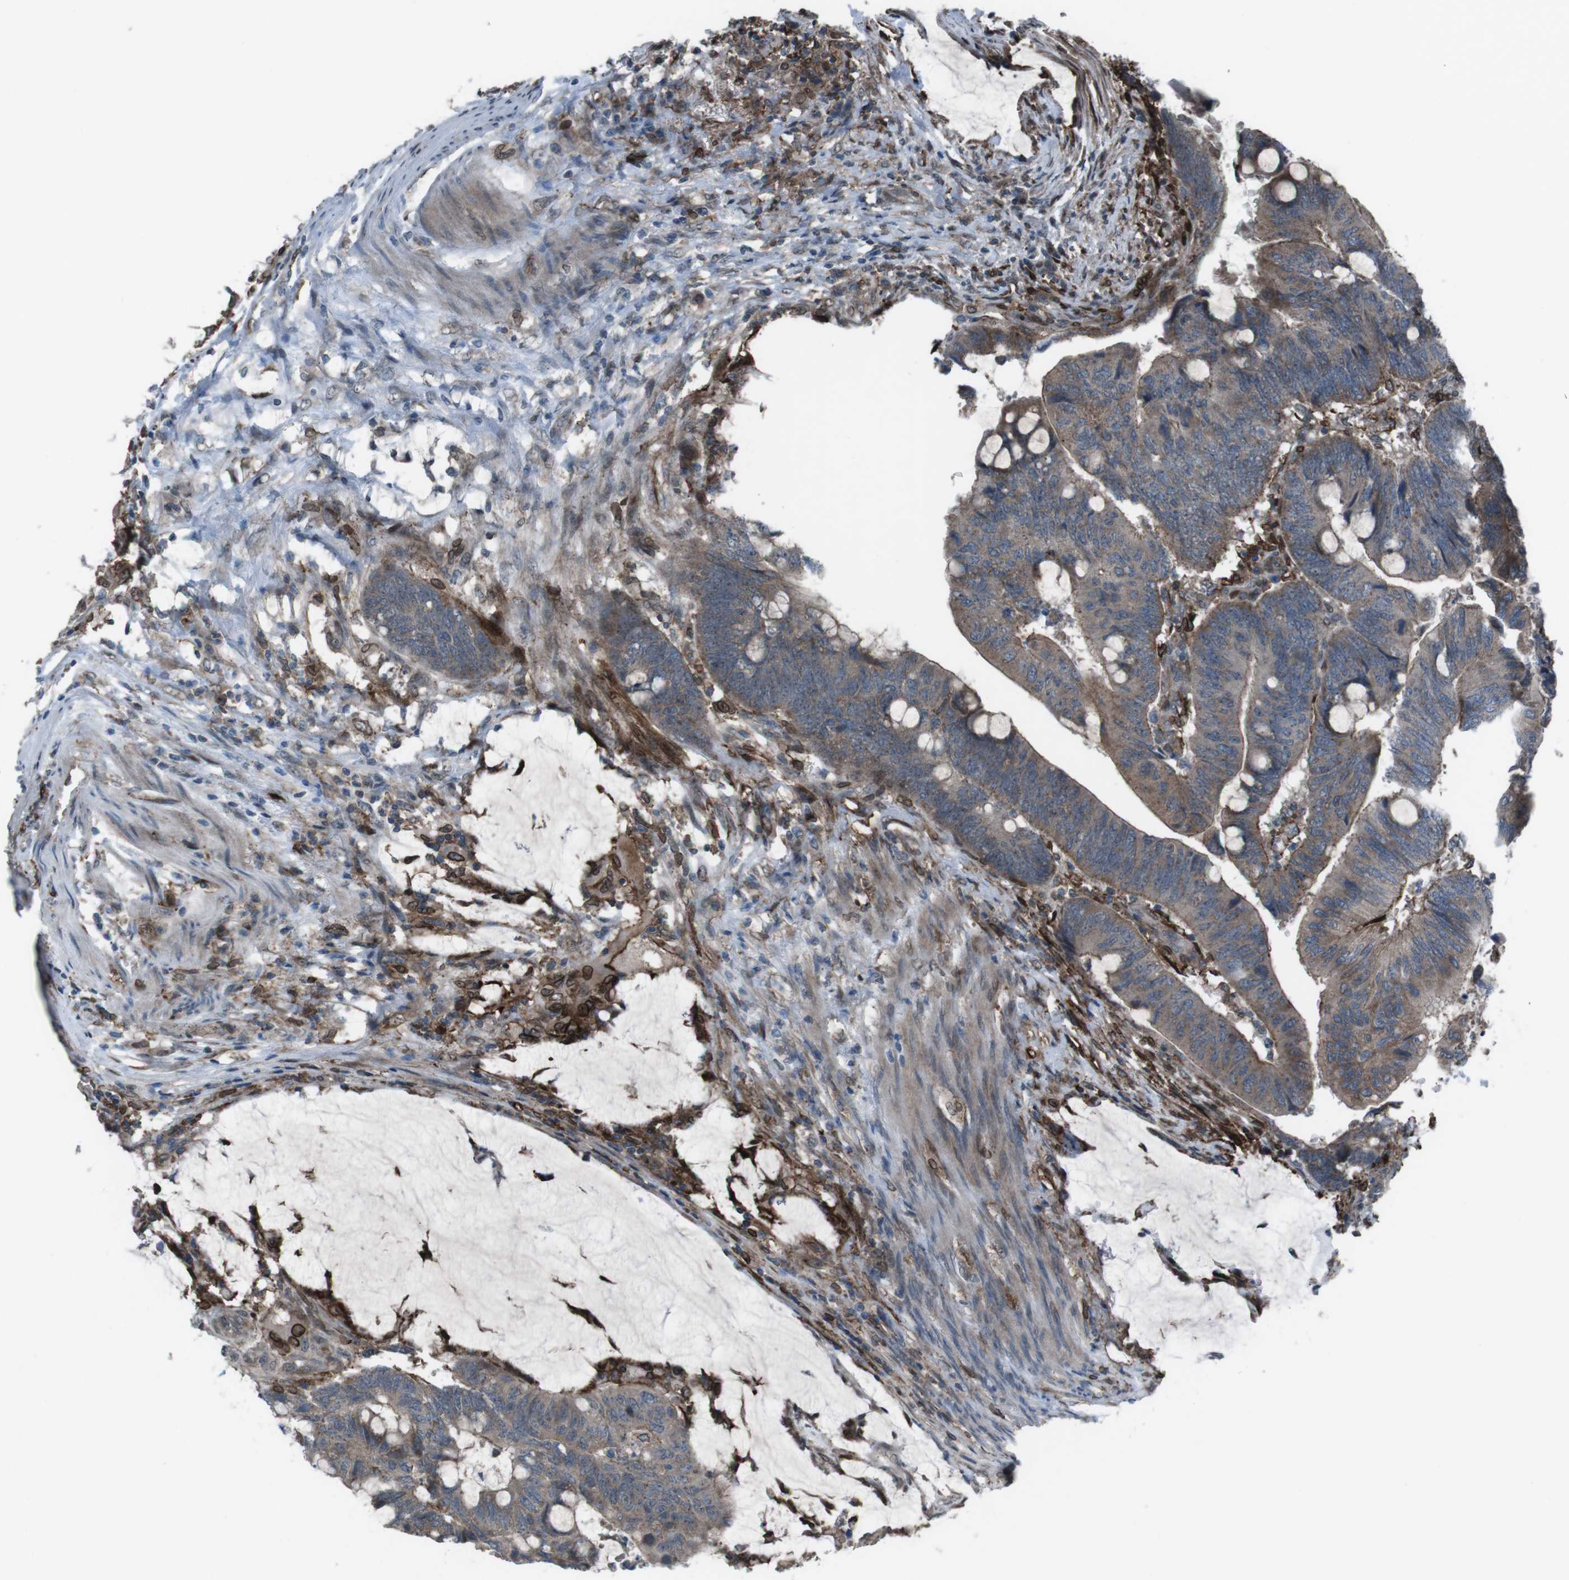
{"staining": {"intensity": "moderate", "quantity": "25%-75%", "location": "cytoplasmic/membranous"}, "tissue": "colorectal cancer", "cell_type": "Tumor cells", "image_type": "cancer", "snomed": [{"axis": "morphology", "description": "Normal tissue, NOS"}, {"axis": "morphology", "description": "Adenocarcinoma, NOS"}, {"axis": "topography", "description": "Rectum"}, {"axis": "topography", "description": "Peripheral nerve tissue"}], "caption": "Tumor cells exhibit medium levels of moderate cytoplasmic/membranous expression in about 25%-75% of cells in adenocarcinoma (colorectal).", "gene": "GDF10", "patient": {"sex": "male", "age": 92}}